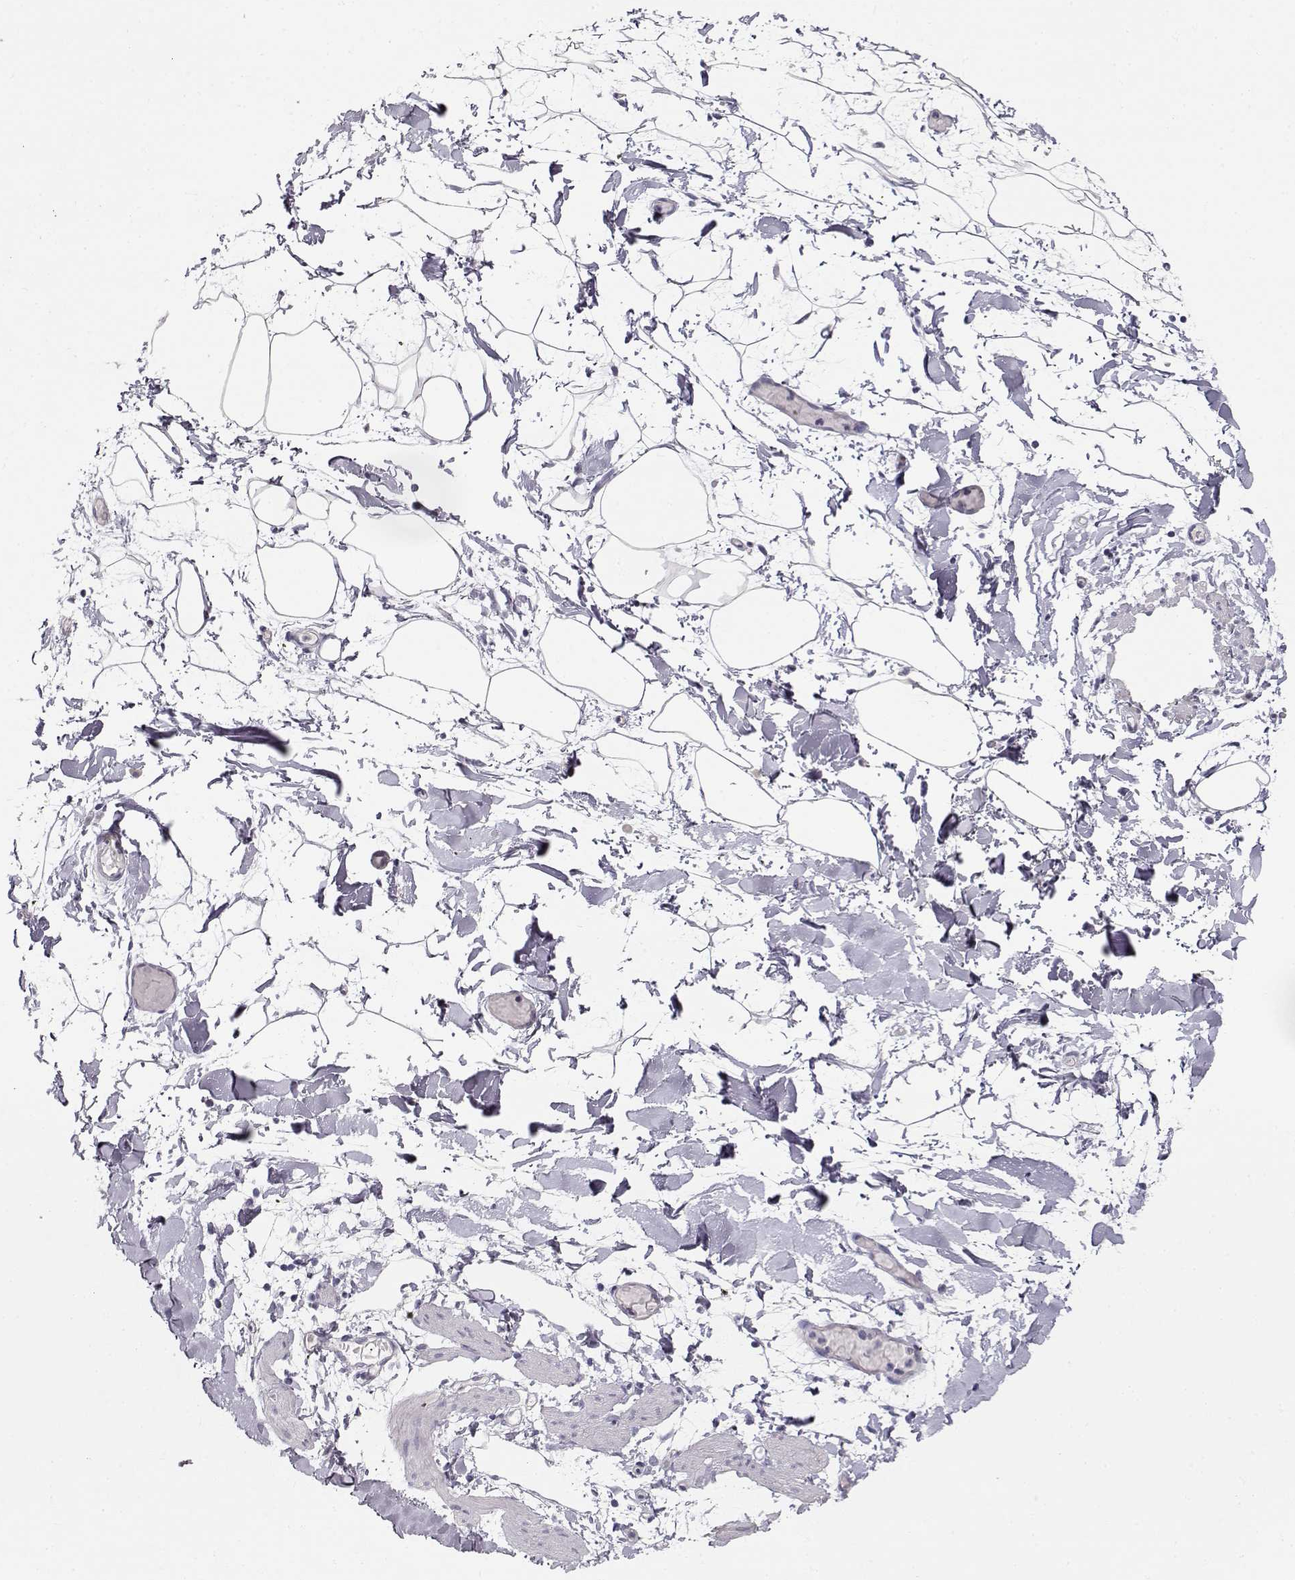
{"staining": {"intensity": "negative", "quantity": "none", "location": "none"}, "tissue": "adipose tissue", "cell_type": "Adipocytes", "image_type": "normal", "snomed": [{"axis": "morphology", "description": "Normal tissue, NOS"}, {"axis": "topography", "description": "Gallbladder"}, {"axis": "topography", "description": "Peripheral nerve tissue"}], "caption": "High power microscopy micrograph of an immunohistochemistry (IHC) photomicrograph of normal adipose tissue, revealing no significant positivity in adipocytes.", "gene": "GLIPR1L2", "patient": {"sex": "female", "age": 45}}